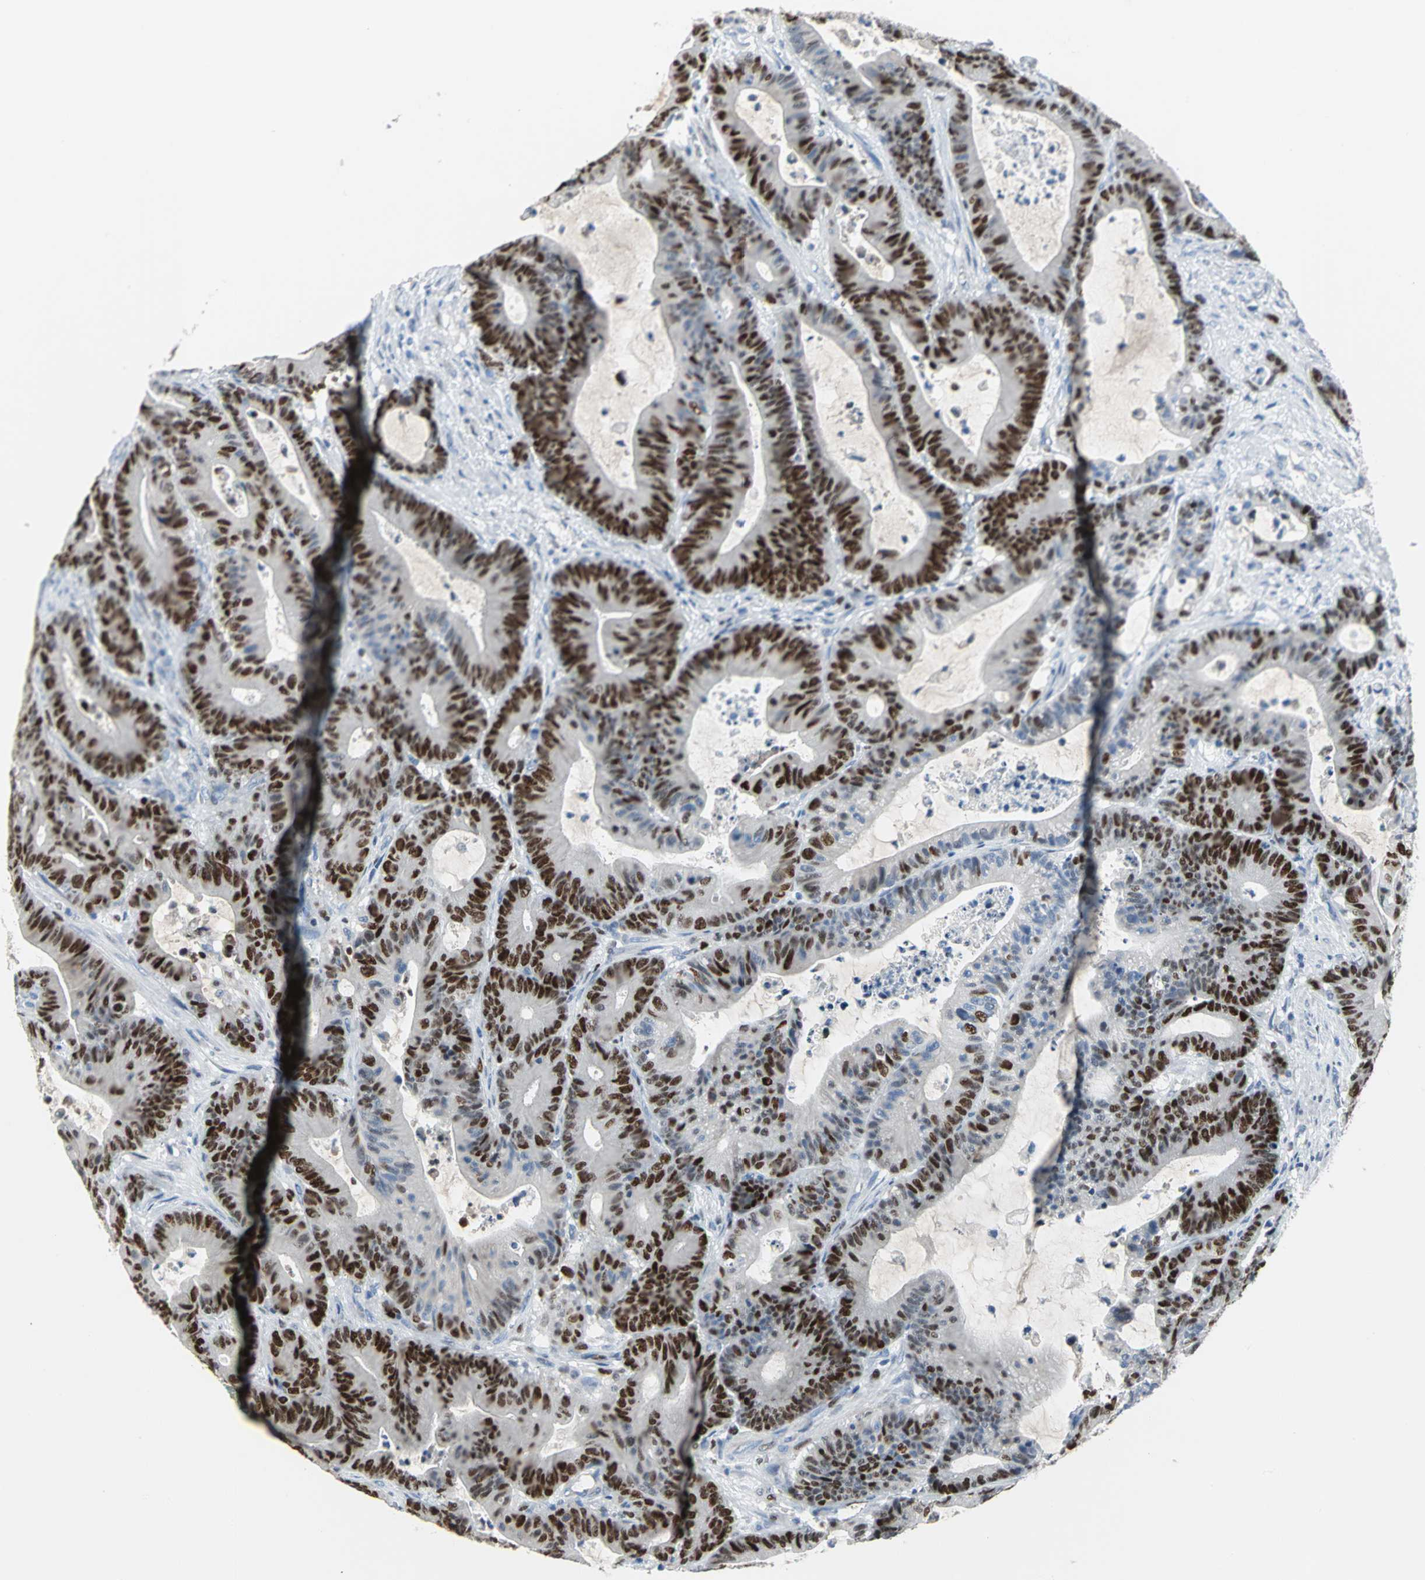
{"staining": {"intensity": "strong", "quantity": ">75%", "location": "nuclear"}, "tissue": "colorectal cancer", "cell_type": "Tumor cells", "image_type": "cancer", "snomed": [{"axis": "morphology", "description": "Adenocarcinoma, NOS"}, {"axis": "topography", "description": "Colon"}], "caption": "IHC of colorectal cancer (adenocarcinoma) displays high levels of strong nuclear staining in approximately >75% of tumor cells. (brown staining indicates protein expression, while blue staining denotes nuclei).", "gene": "MCM4", "patient": {"sex": "female", "age": 84}}